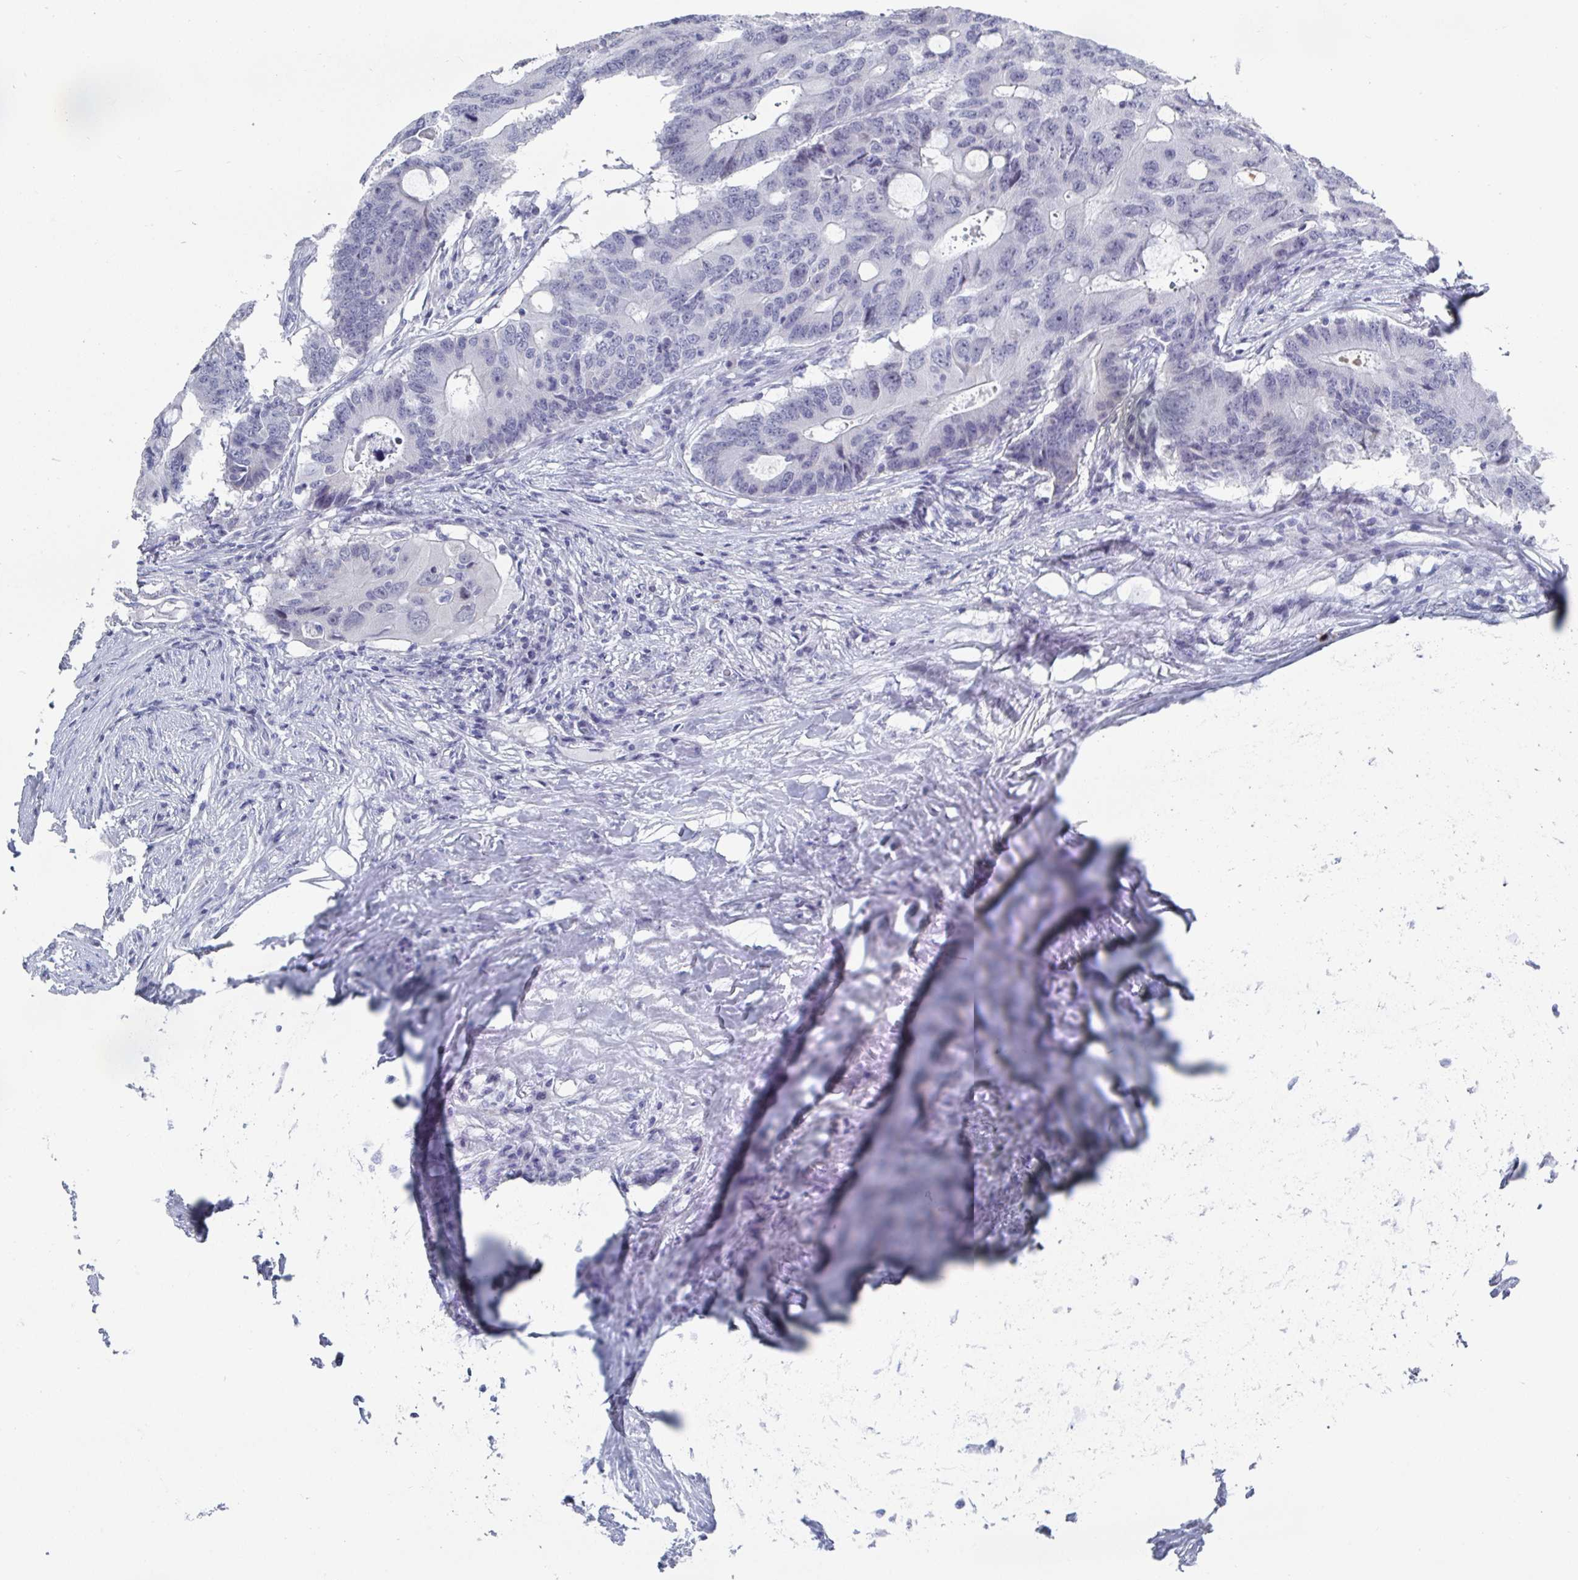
{"staining": {"intensity": "negative", "quantity": "none", "location": "none"}, "tissue": "colorectal cancer", "cell_type": "Tumor cells", "image_type": "cancer", "snomed": [{"axis": "morphology", "description": "Adenocarcinoma, NOS"}, {"axis": "topography", "description": "Colon"}], "caption": "Immunohistochemistry histopathology image of neoplastic tissue: colorectal adenocarcinoma stained with DAB demonstrates no significant protein expression in tumor cells.", "gene": "CAMKV", "patient": {"sex": "male", "age": 71}}